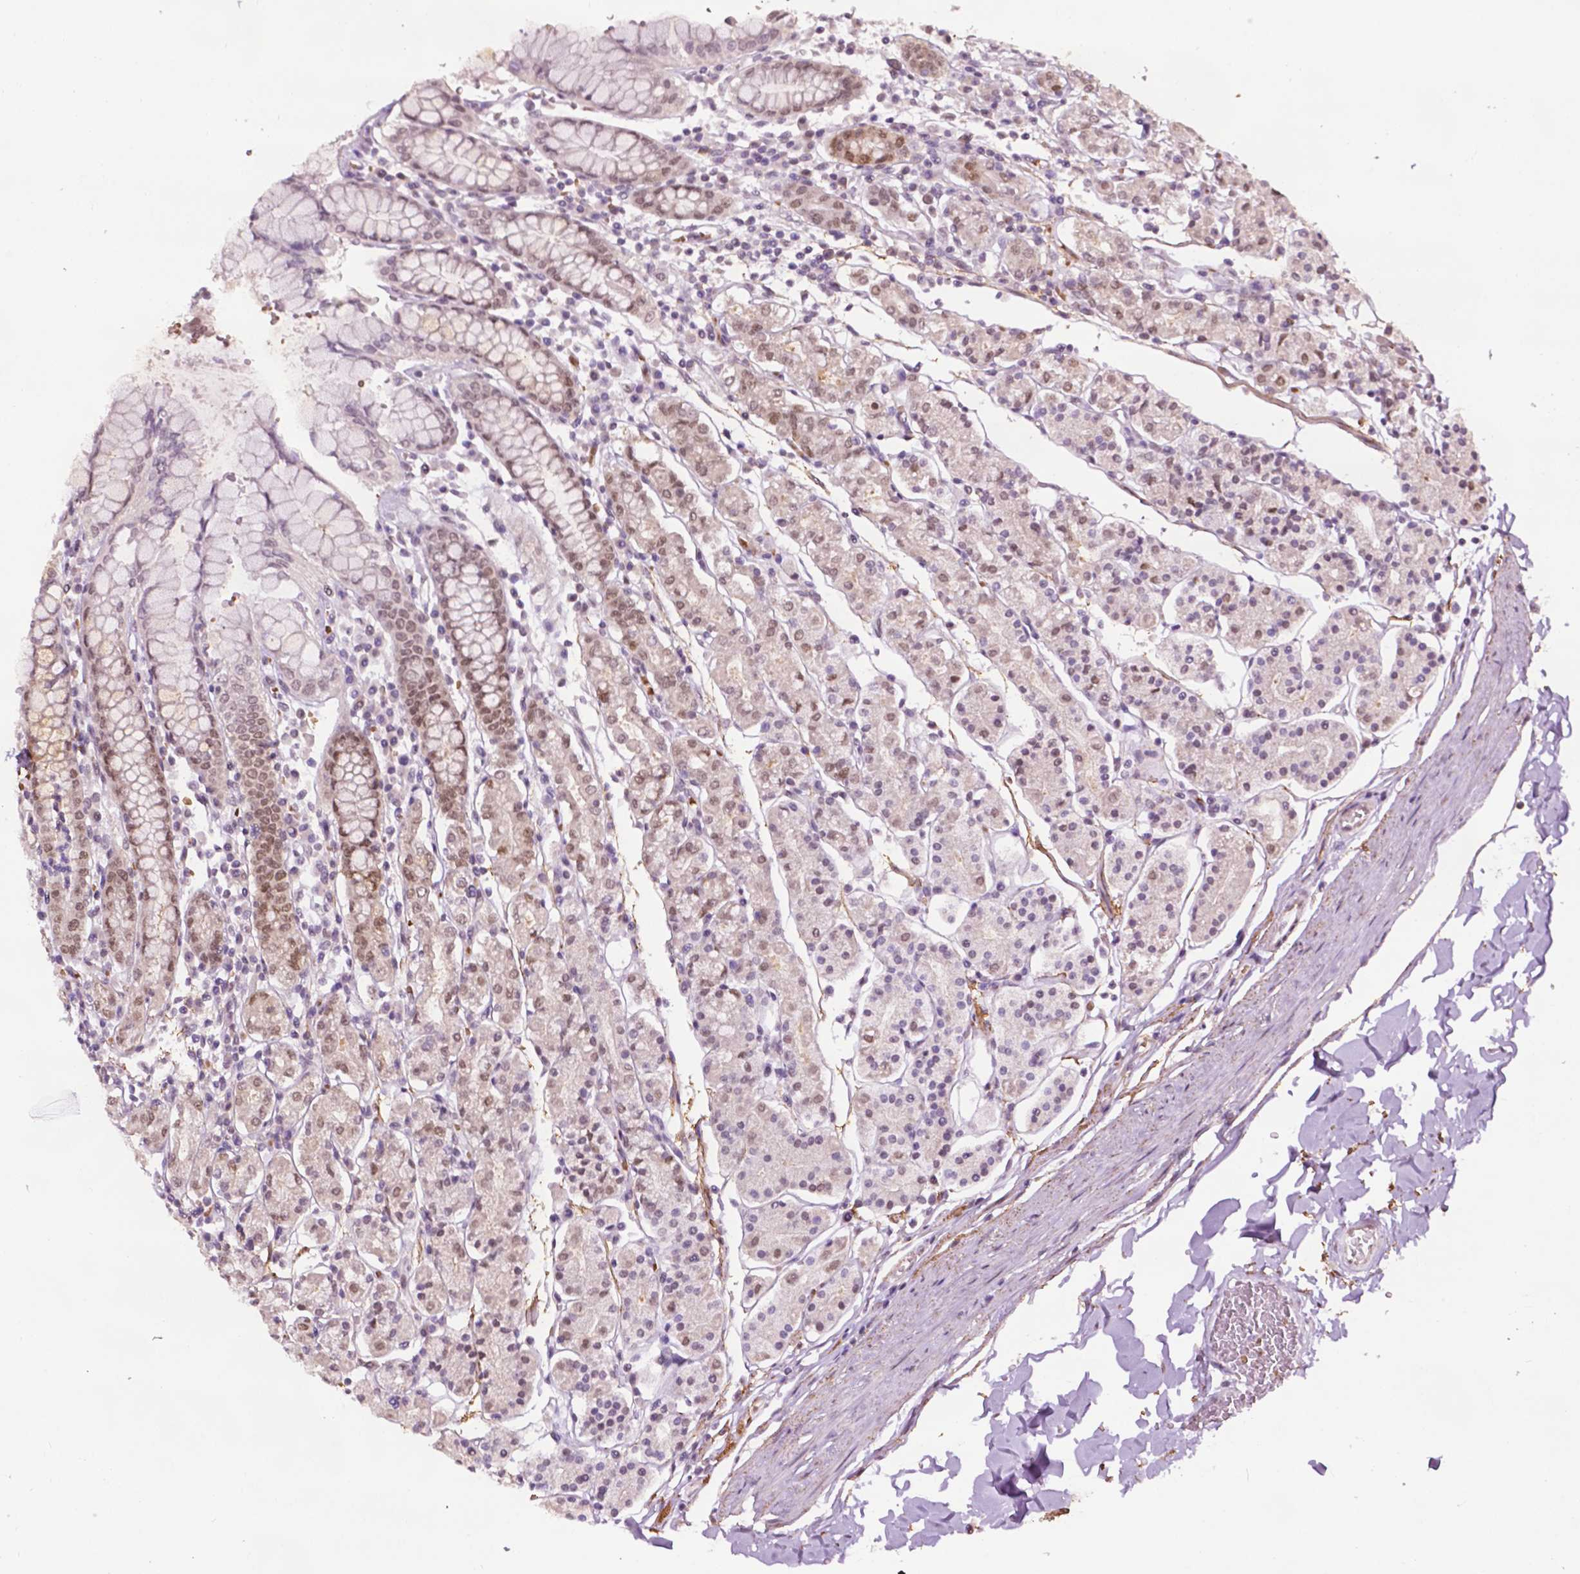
{"staining": {"intensity": "moderate", "quantity": "25%-75%", "location": "nuclear"}, "tissue": "stomach", "cell_type": "Glandular cells", "image_type": "normal", "snomed": [{"axis": "morphology", "description": "Normal tissue, NOS"}, {"axis": "topography", "description": "Stomach, upper"}, {"axis": "topography", "description": "Stomach"}], "caption": "Immunohistochemistry image of benign stomach: human stomach stained using IHC shows medium levels of moderate protein expression localized specifically in the nuclear of glandular cells, appearing as a nuclear brown color.", "gene": "UBQLN4", "patient": {"sex": "male", "age": 62}}